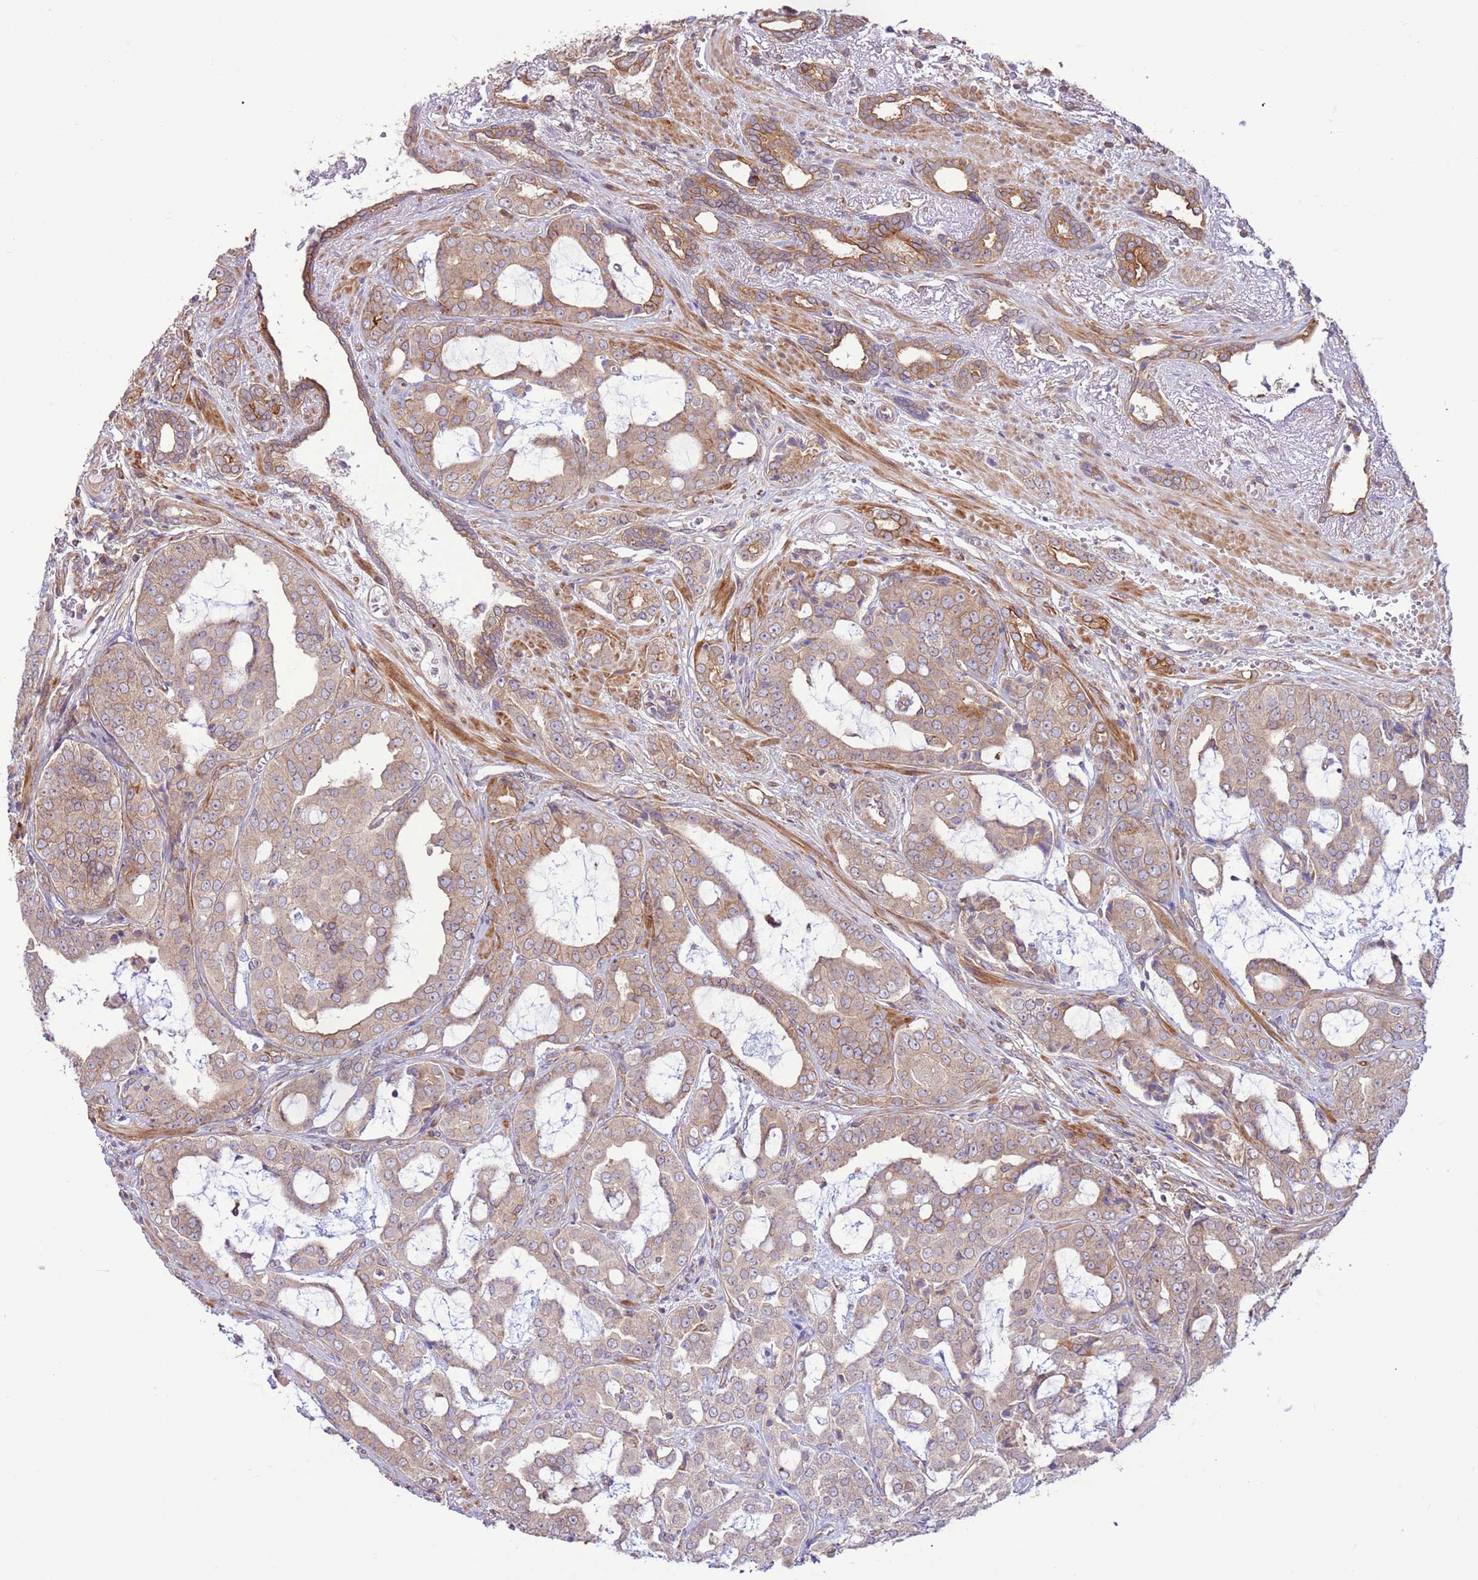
{"staining": {"intensity": "moderate", "quantity": ">75%", "location": "cytoplasmic/membranous"}, "tissue": "prostate cancer", "cell_type": "Tumor cells", "image_type": "cancer", "snomed": [{"axis": "morphology", "description": "Adenocarcinoma, High grade"}, {"axis": "topography", "description": "Prostate"}], "caption": "Immunohistochemistry (DAB) staining of human adenocarcinoma (high-grade) (prostate) shows moderate cytoplasmic/membranous protein staining in about >75% of tumor cells. (DAB IHC, brown staining for protein, blue staining for nuclei).", "gene": "DDX19B", "patient": {"sex": "male", "age": 71}}